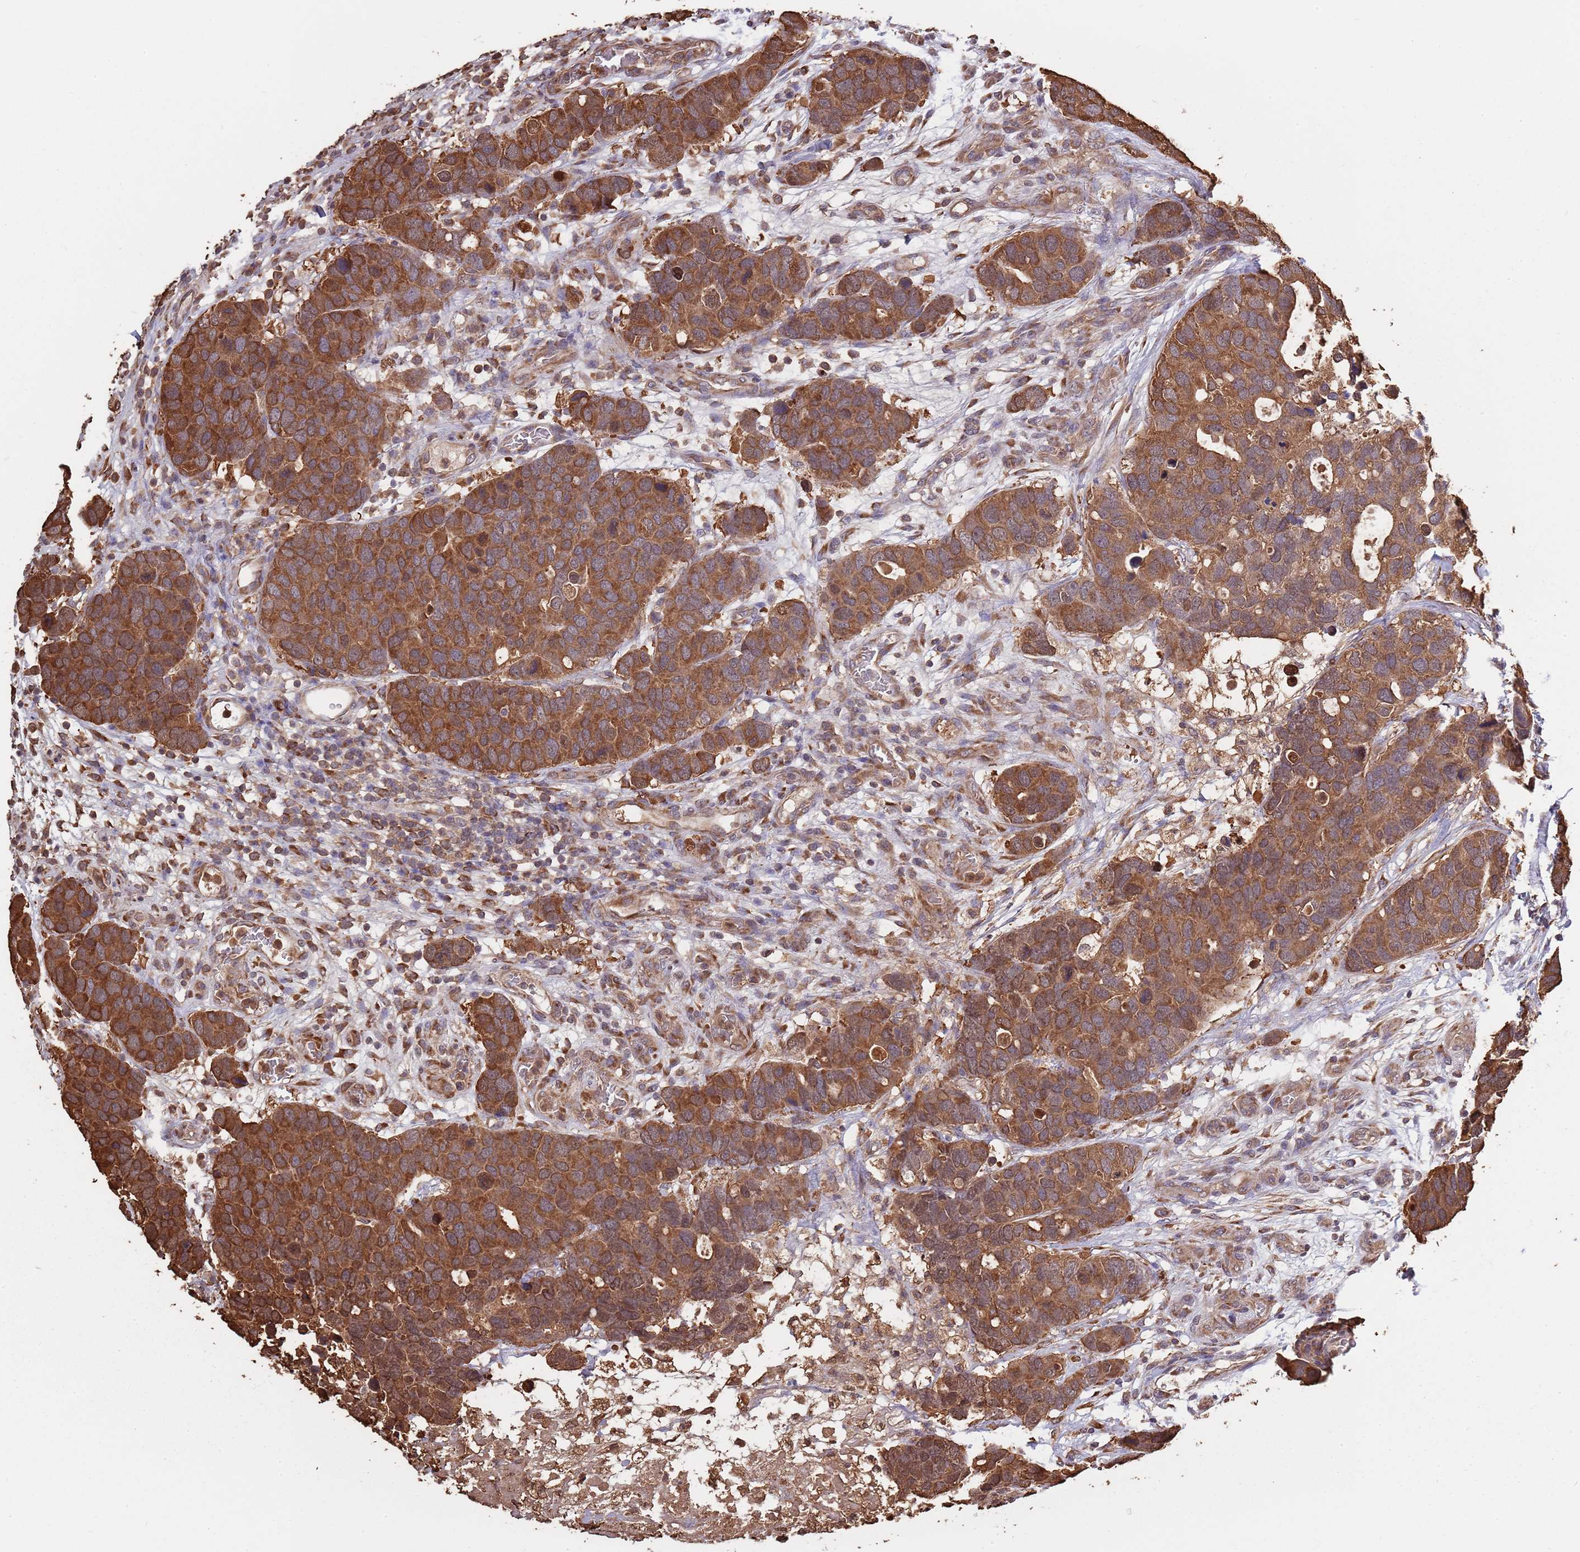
{"staining": {"intensity": "strong", "quantity": ">75%", "location": "cytoplasmic/membranous"}, "tissue": "breast cancer", "cell_type": "Tumor cells", "image_type": "cancer", "snomed": [{"axis": "morphology", "description": "Duct carcinoma"}, {"axis": "topography", "description": "Breast"}], "caption": "About >75% of tumor cells in breast cancer reveal strong cytoplasmic/membranous protein expression as visualized by brown immunohistochemical staining.", "gene": "COG4", "patient": {"sex": "female", "age": 83}}